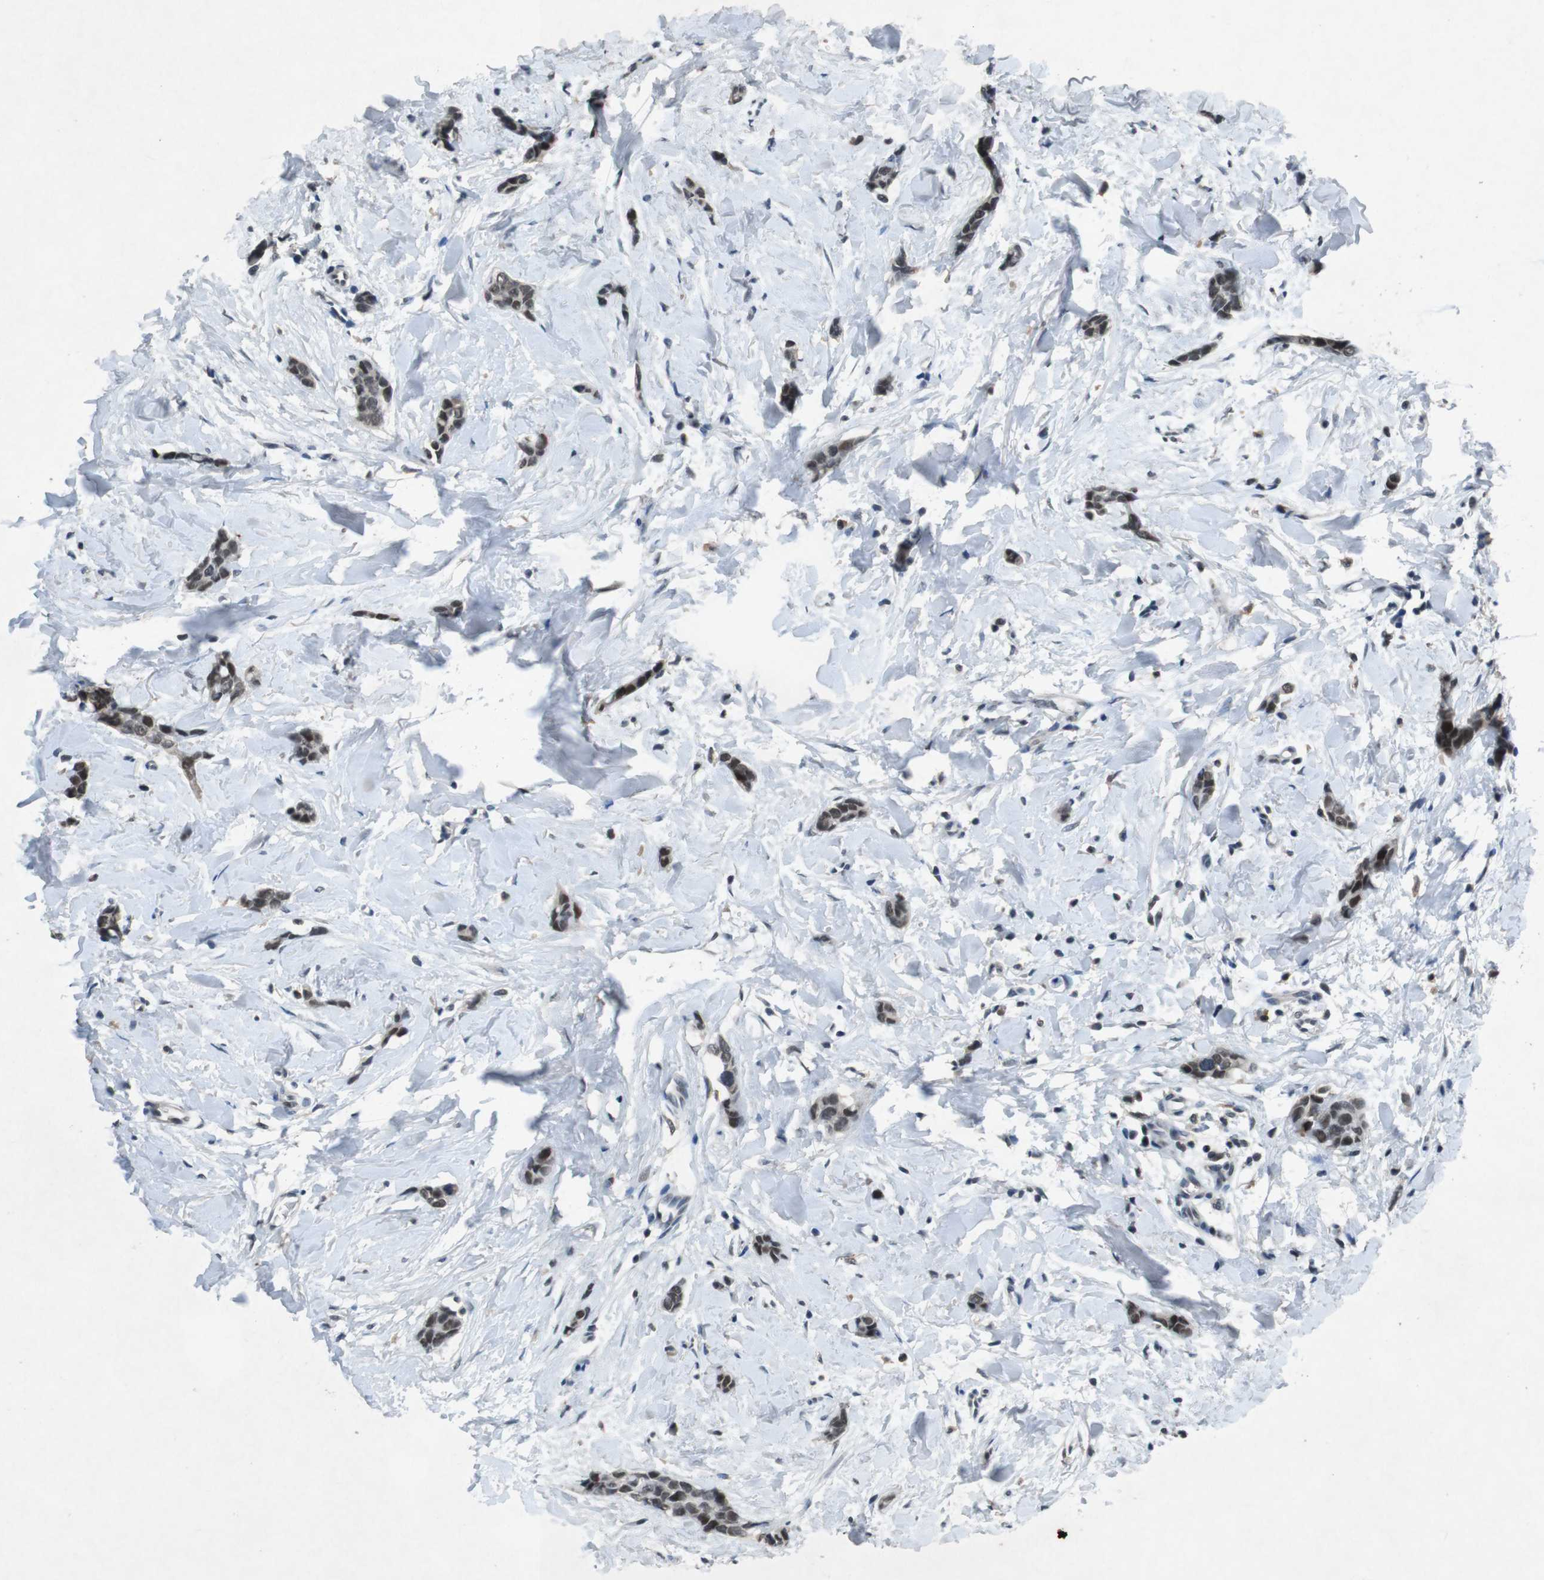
{"staining": {"intensity": "weak", "quantity": "25%-75%", "location": "nuclear"}, "tissue": "breast cancer", "cell_type": "Tumor cells", "image_type": "cancer", "snomed": [{"axis": "morphology", "description": "Lobular carcinoma"}, {"axis": "topography", "description": "Skin"}, {"axis": "topography", "description": "Breast"}], "caption": "IHC image of human breast cancer stained for a protein (brown), which reveals low levels of weak nuclear staining in about 25%-75% of tumor cells.", "gene": "USP7", "patient": {"sex": "female", "age": 46}}